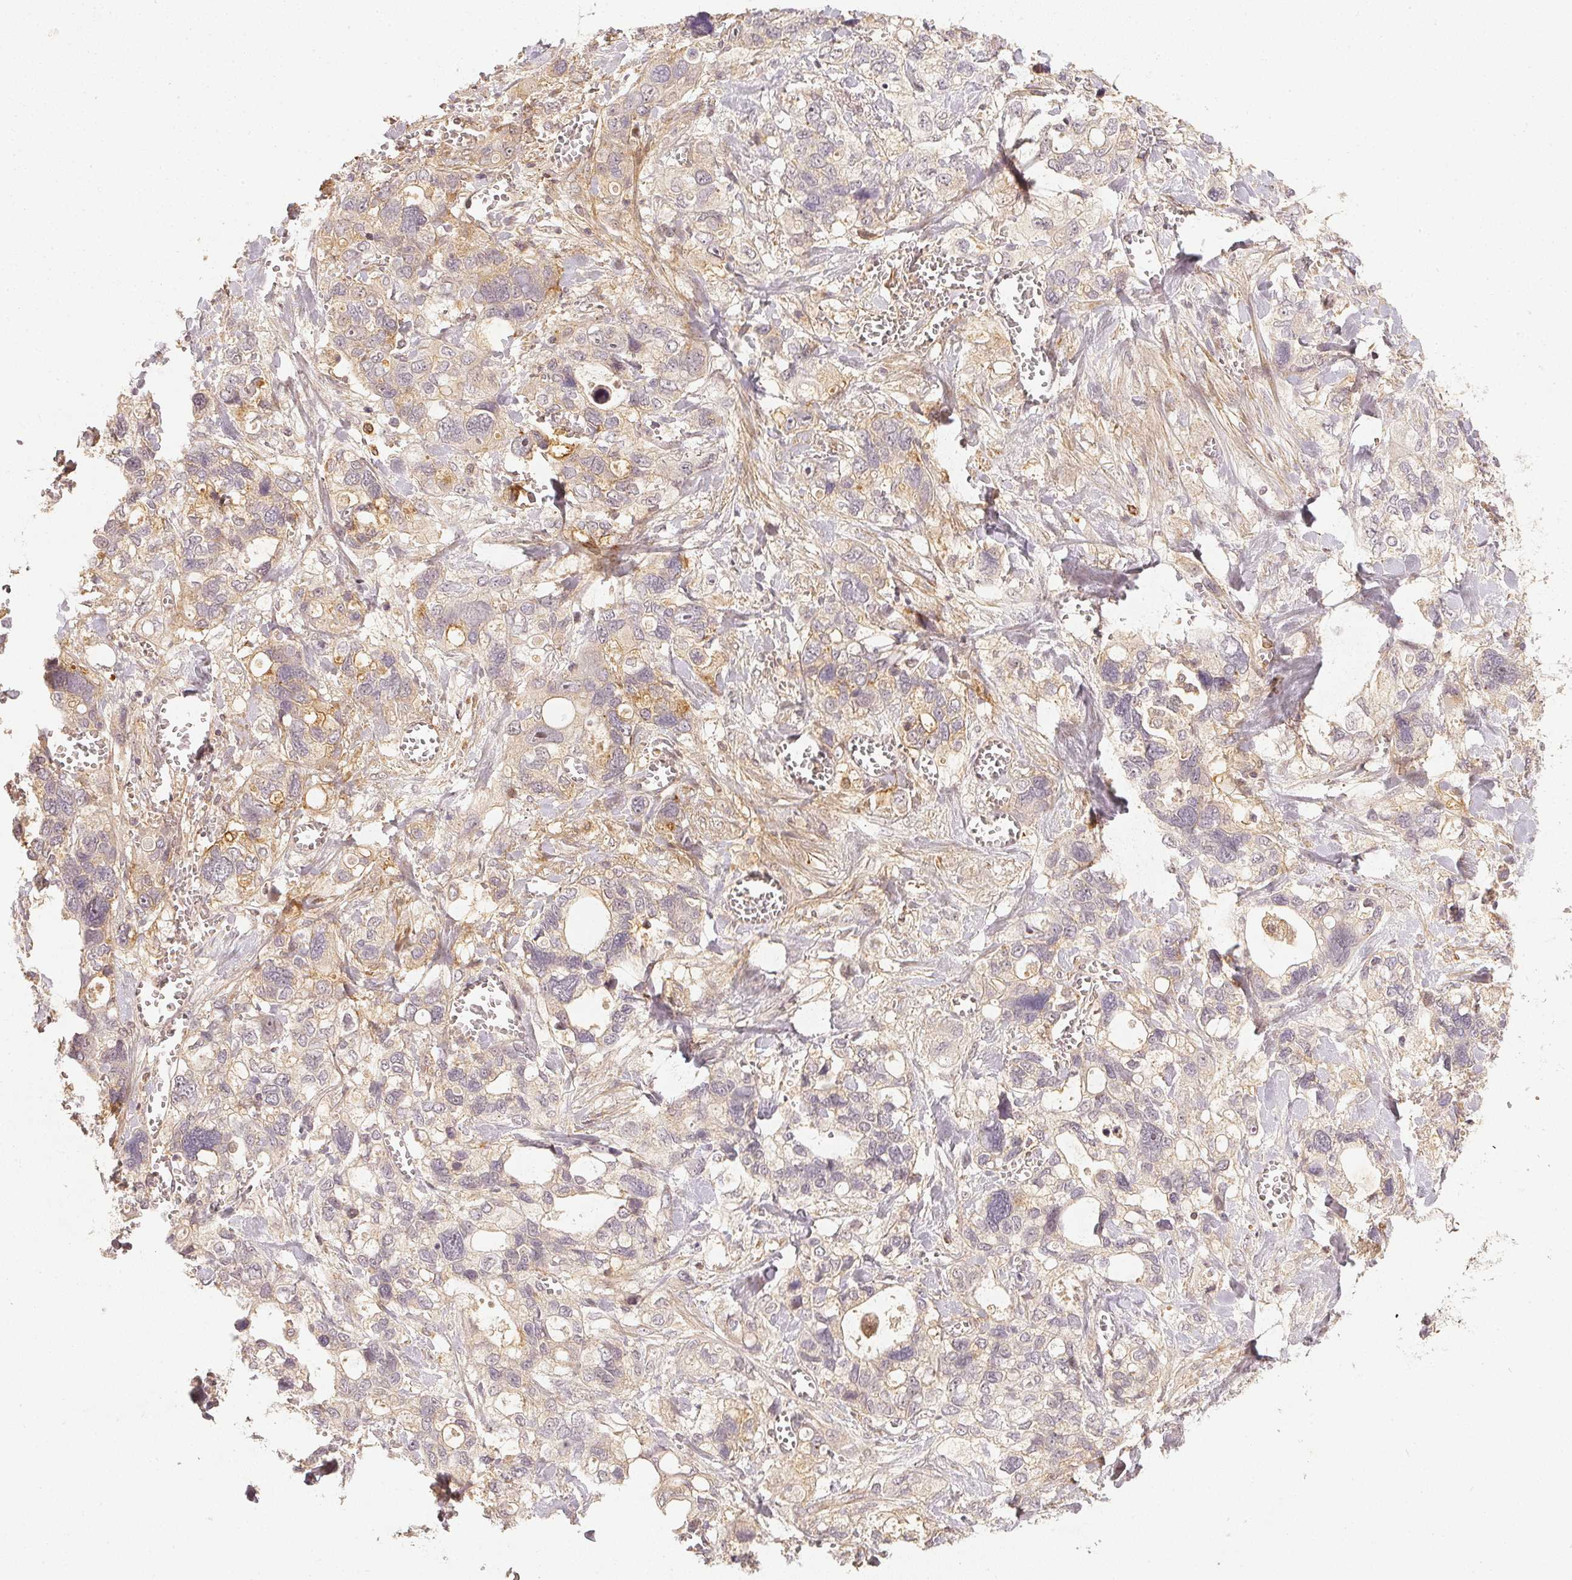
{"staining": {"intensity": "negative", "quantity": "none", "location": "none"}, "tissue": "stomach cancer", "cell_type": "Tumor cells", "image_type": "cancer", "snomed": [{"axis": "morphology", "description": "Adenocarcinoma, NOS"}, {"axis": "topography", "description": "Stomach, upper"}], "caption": "Tumor cells show no significant staining in stomach adenocarcinoma.", "gene": "SERPINE1", "patient": {"sex": "female", "age": 81}}